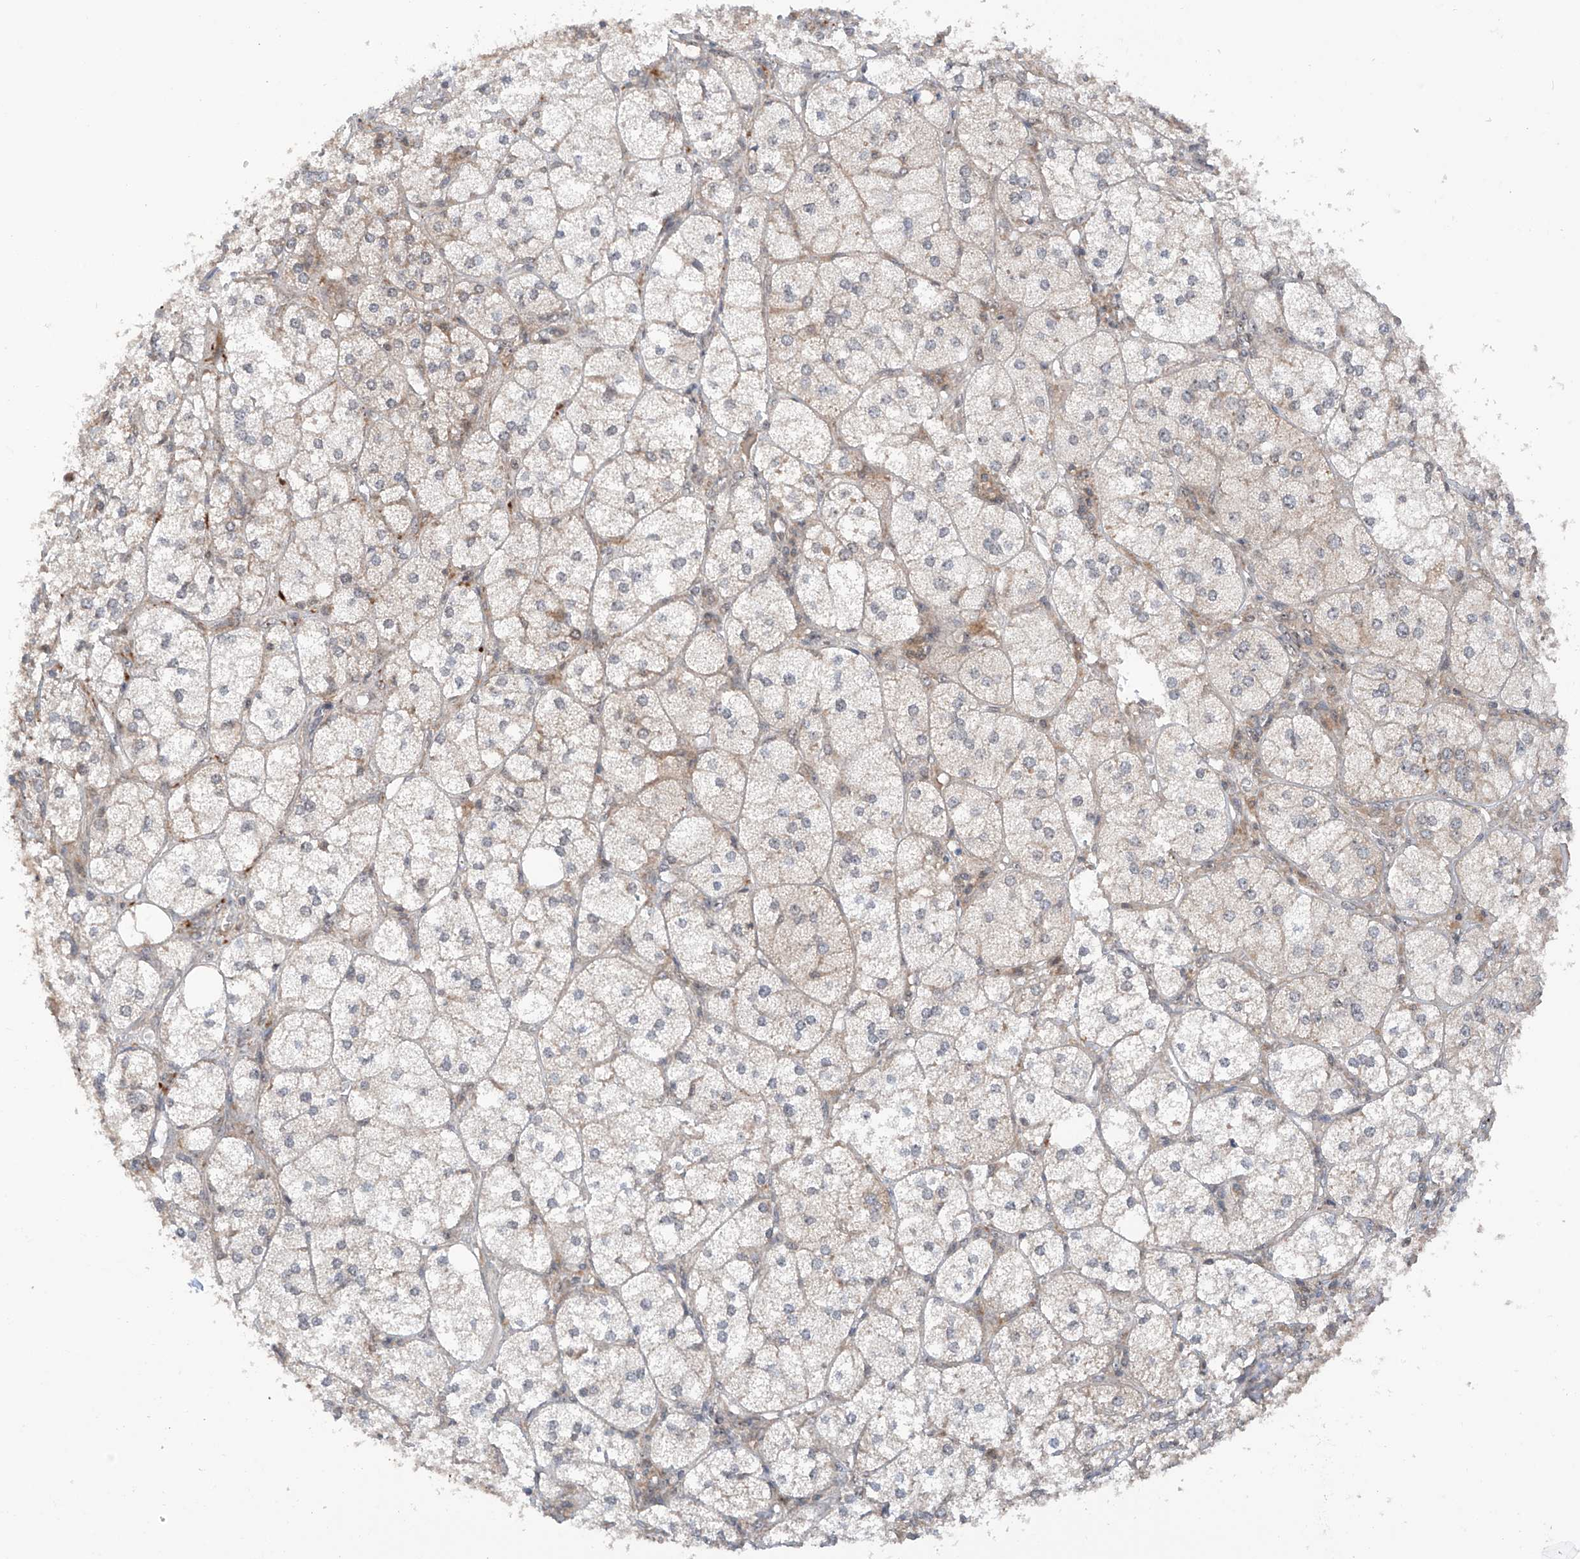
{"staining": {"intensity": "weak", "quantity": "25%-75%", "location": "cytoplasmic/membranous,nuclear"}, "tissue": "adrenal gland", "cell_type": "Glandular cells", "image_type": "normal", "snomed": [{"axis": "morphology", "description": "Normal tissue, NOS"}, {"axis": "topography", "description": "Adrenal gland"}], "caption": "Adrenal gland stained with immunohistochemistry (IHC) exhibits weak cytoplasmic/membranous,nuclear expression in about 25%-75% of glandular cells.", "gene": "C1orf131", "patient": {"sex": "female", "age": 61}}